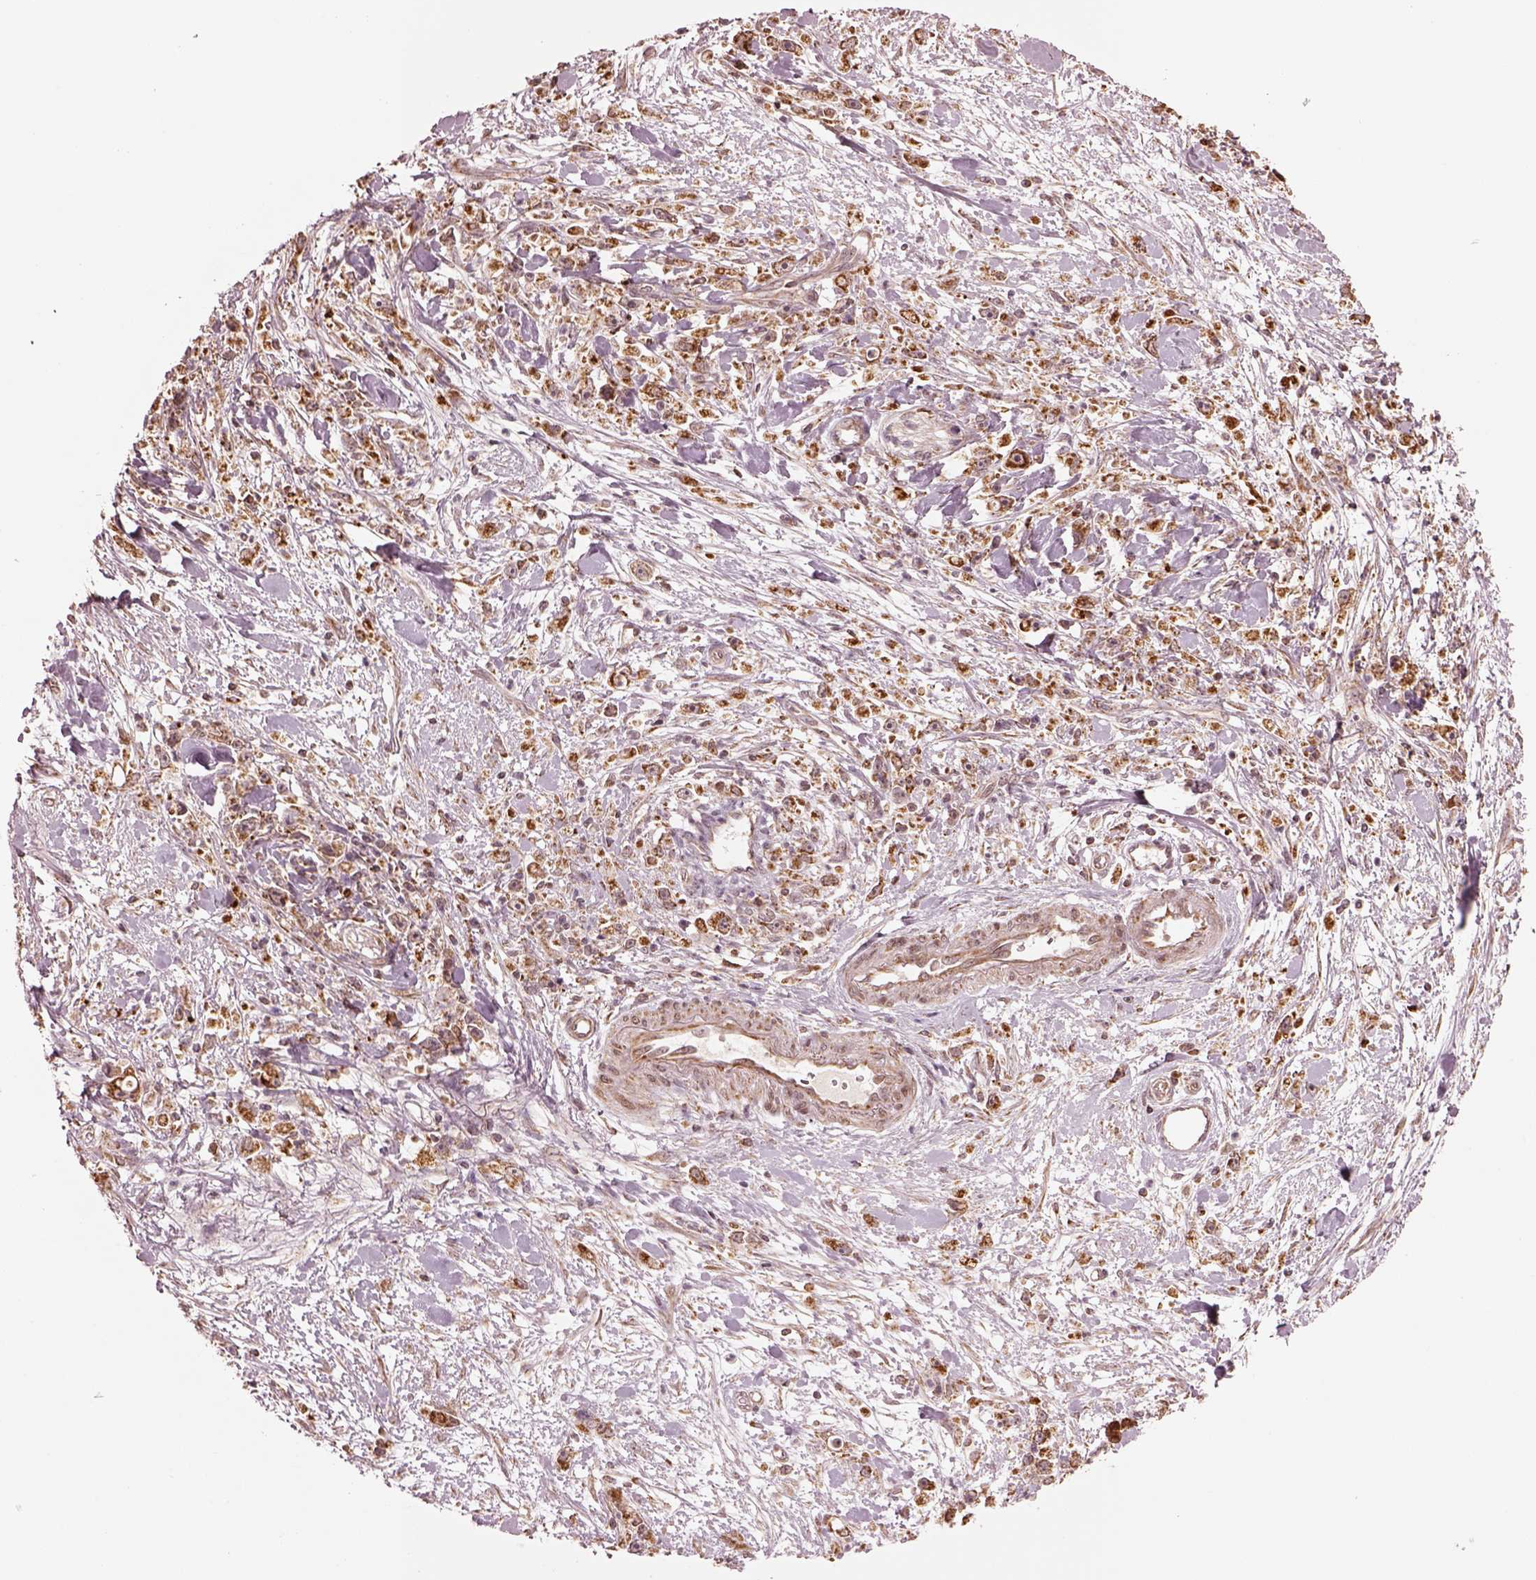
{"staining": {"intensity": "strong", "quantity": ">75%", "location": "cytoplasmic/membranous"}, "tissue": "stomach cancer", "cell_type": "Tumor cells", "image_type": "cancer", "snomed": [{"axis": "morphology", "description": "Adenocarcinoma, NOS"}, {"axis": "topography", "description": "Stomach"}], "caption": "High-magnification brightfield microscopy of stomach cancer stained with DAB (3,3'-diaminobenzidine) (brown) and counterstained with hematoxylin (blue). tumor cells exhibit strong cytoplasmic/membranous positivity is identified in about>75% of cells.", "gene": "SEL1L3", "patient": {"sex": "female", "age": 59}}